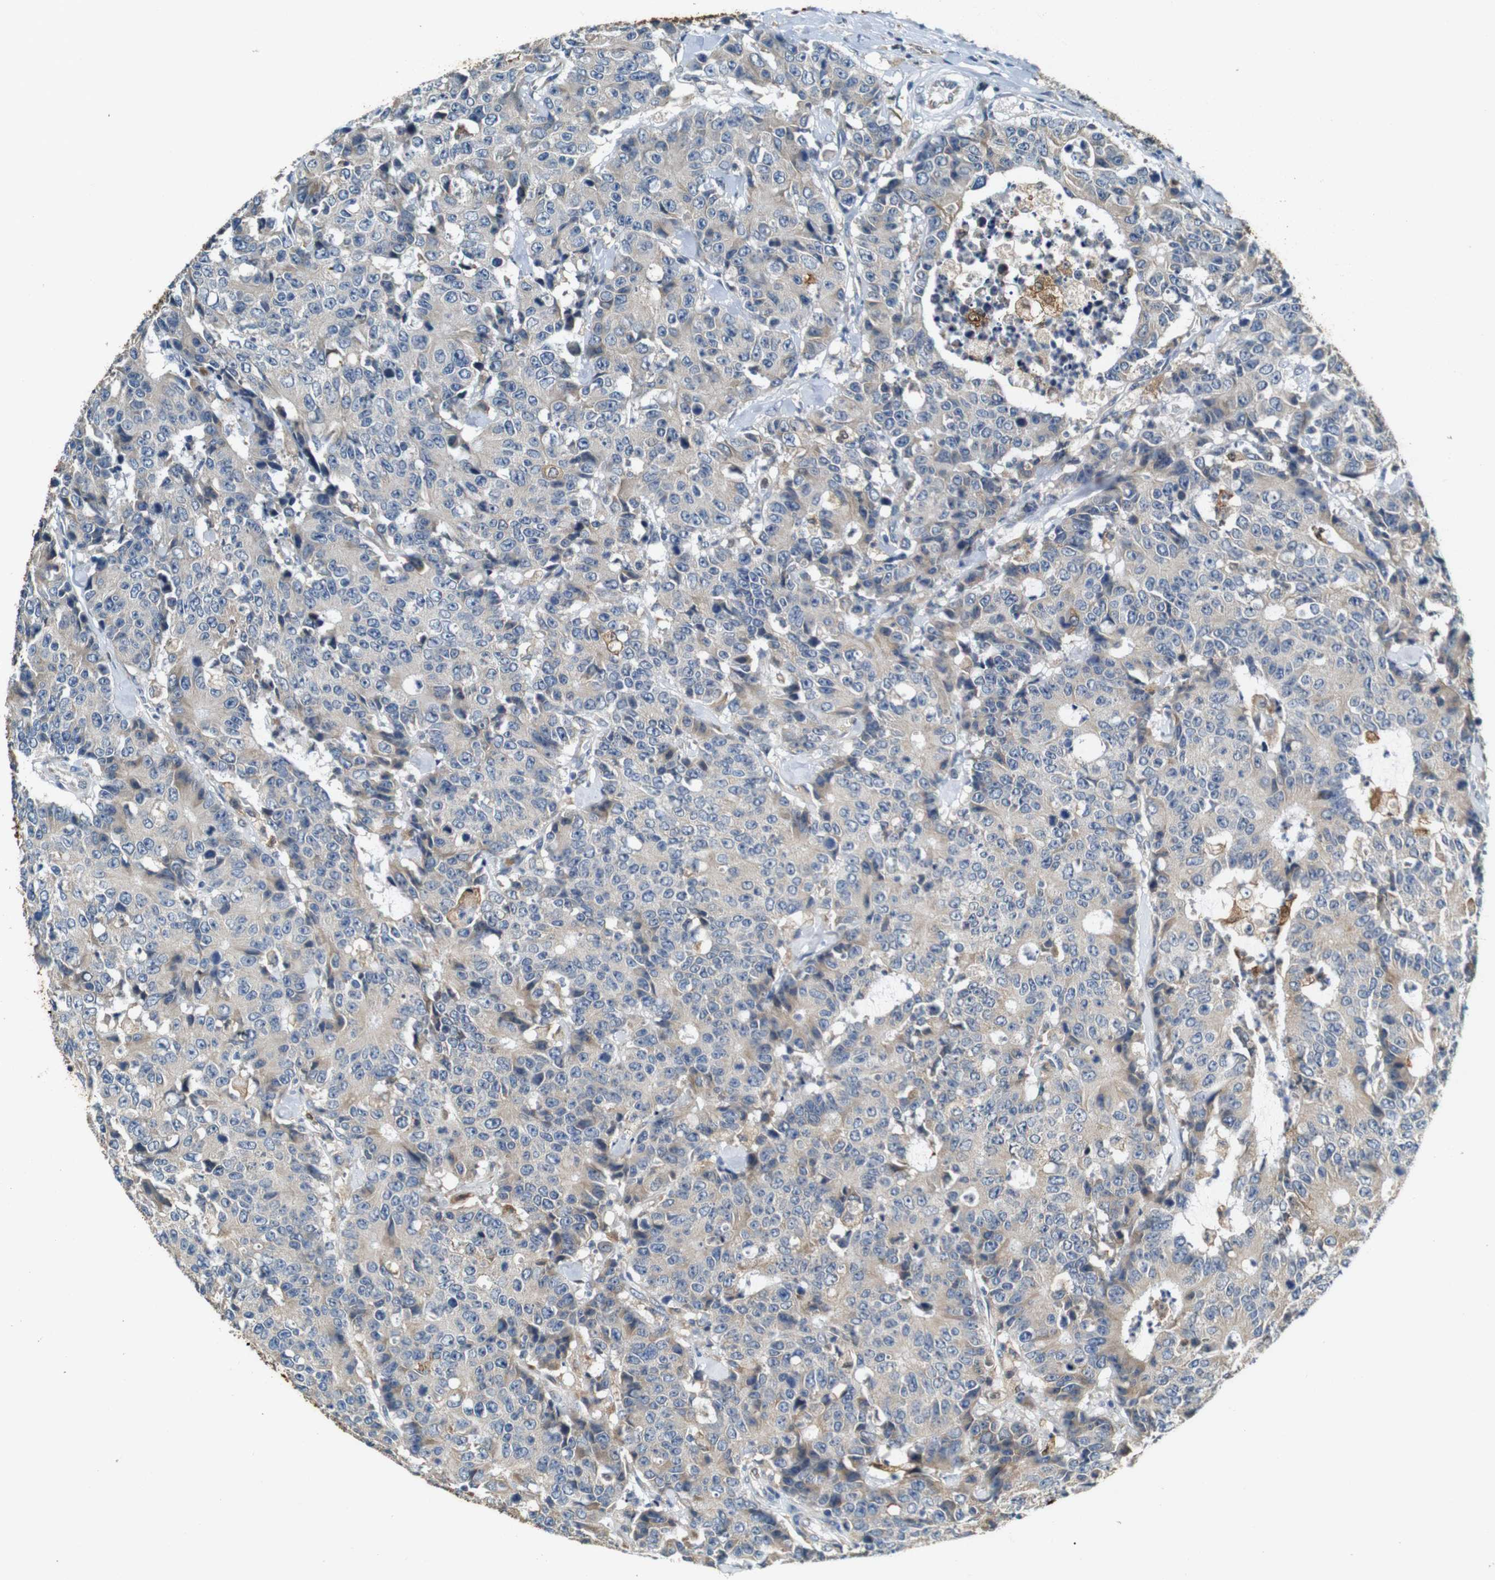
{"staining": {"intensity": "negative", "quantity": "none", "location": "none"}, "tissue": "colorectal cancer", "cell_type": "Tumor cells", "image_type": "cancer", "snomed": [{"axis": "morphology", "description": "Adenocarcinoma, NOS"}, {"axis": "topography", "description": "Colon"}], "caption": "This is an immunohistochemistry histopathology image of human adenocarcinoma (colorectal). There is no positivity in tumor cells.", "gene": "NEBL", "patient": {"sex": "female", "age": 86}}